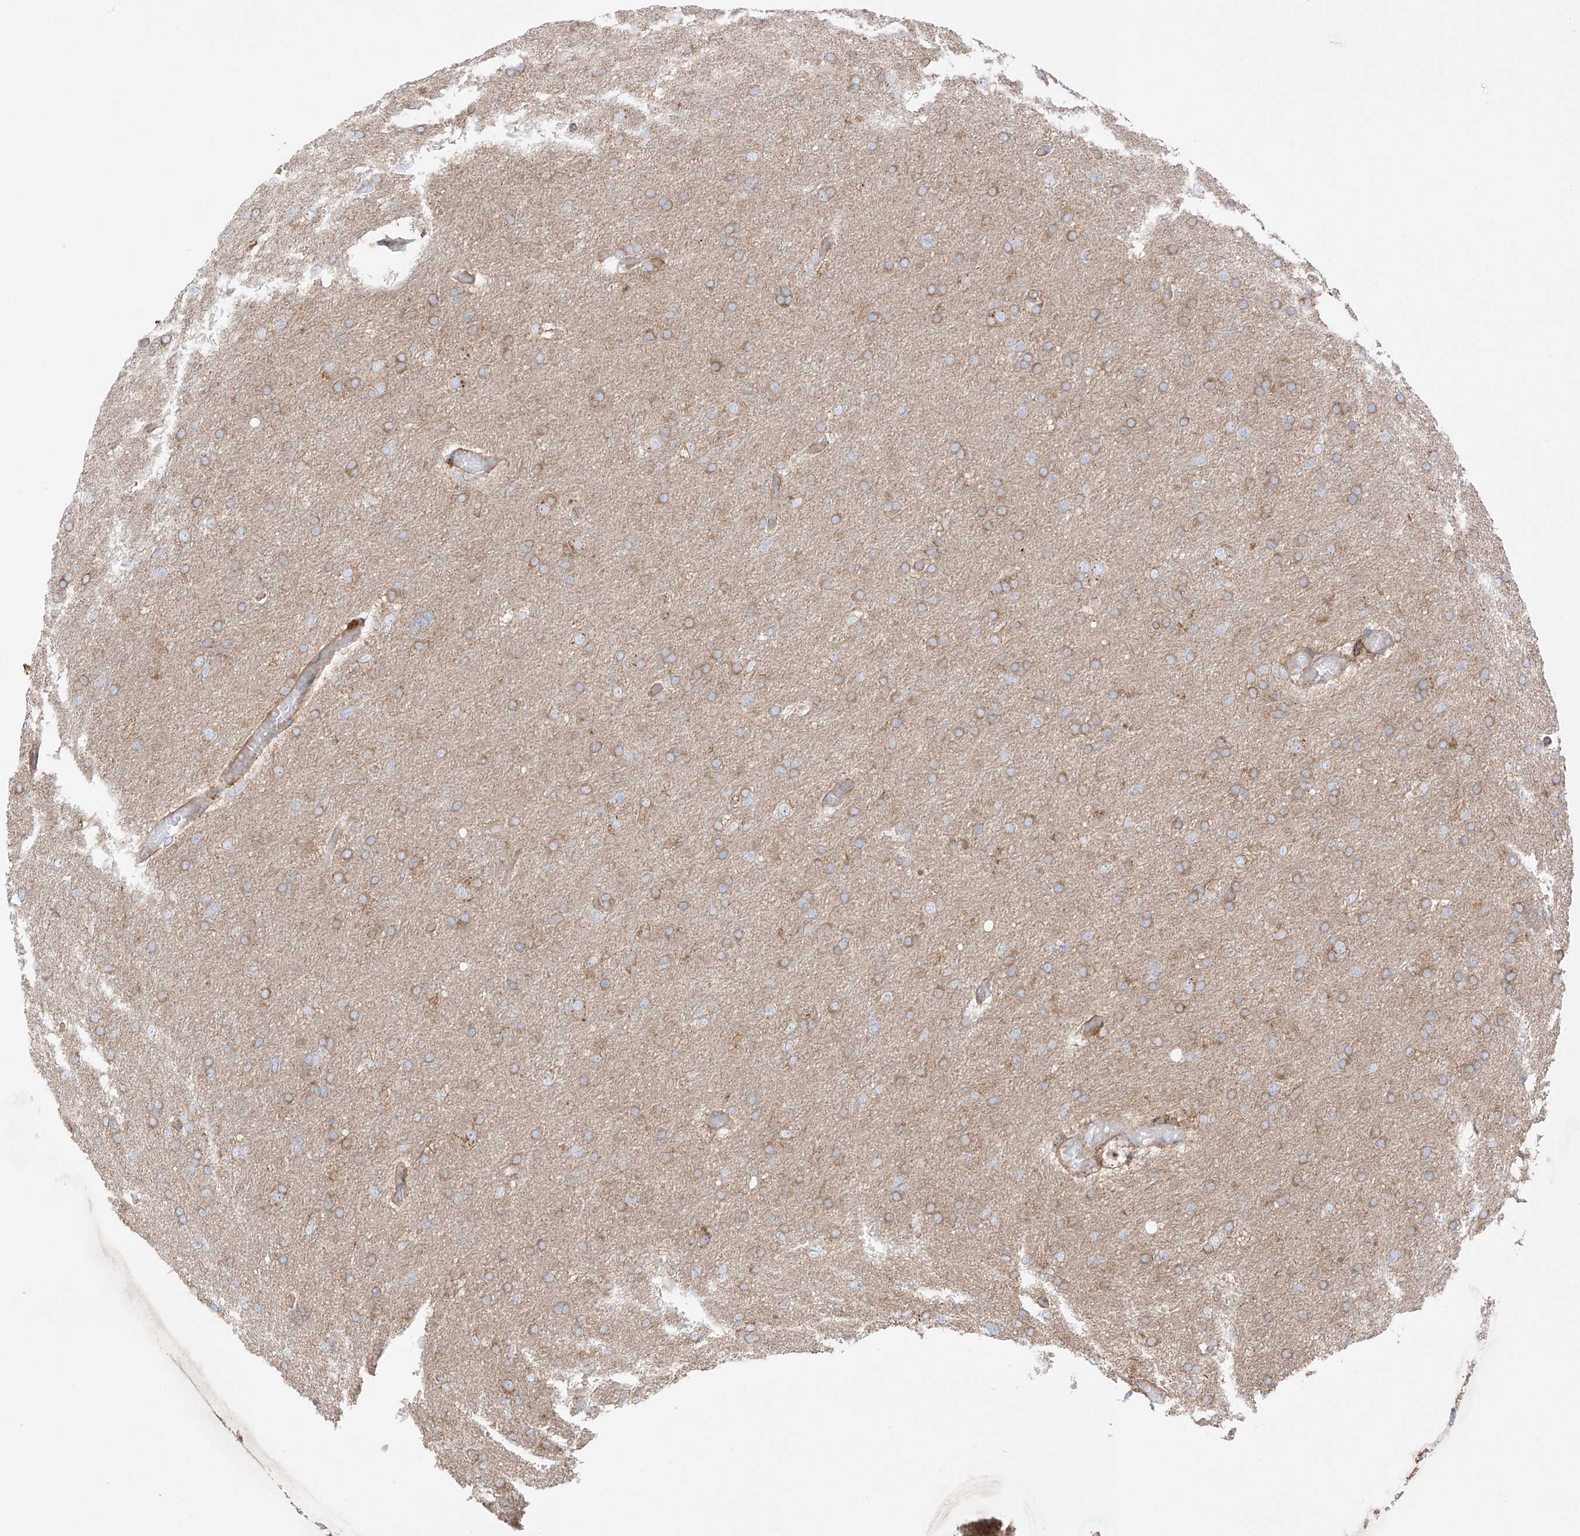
{"staining": {"intensity": "moderate", "quantity": ">75%", "location": "cytoplasmic/membranous"}, "tissue": "glioma", "cell_type": "Tumor cells", "image_type": "cancer", "snomed": [{"axis": "morphology", "description": "Glioma, malignant, High grade"}, {"axis": "topography", "description": "Cerebral cortex"}], "caption": "Protein staining displays moderate cytoplasmic/membranous staining in approximately >75% of tumor cells in malignant glioma (high-grade).", "gene": "XKR3", "patient": {"sex": "female", "age": 36}}